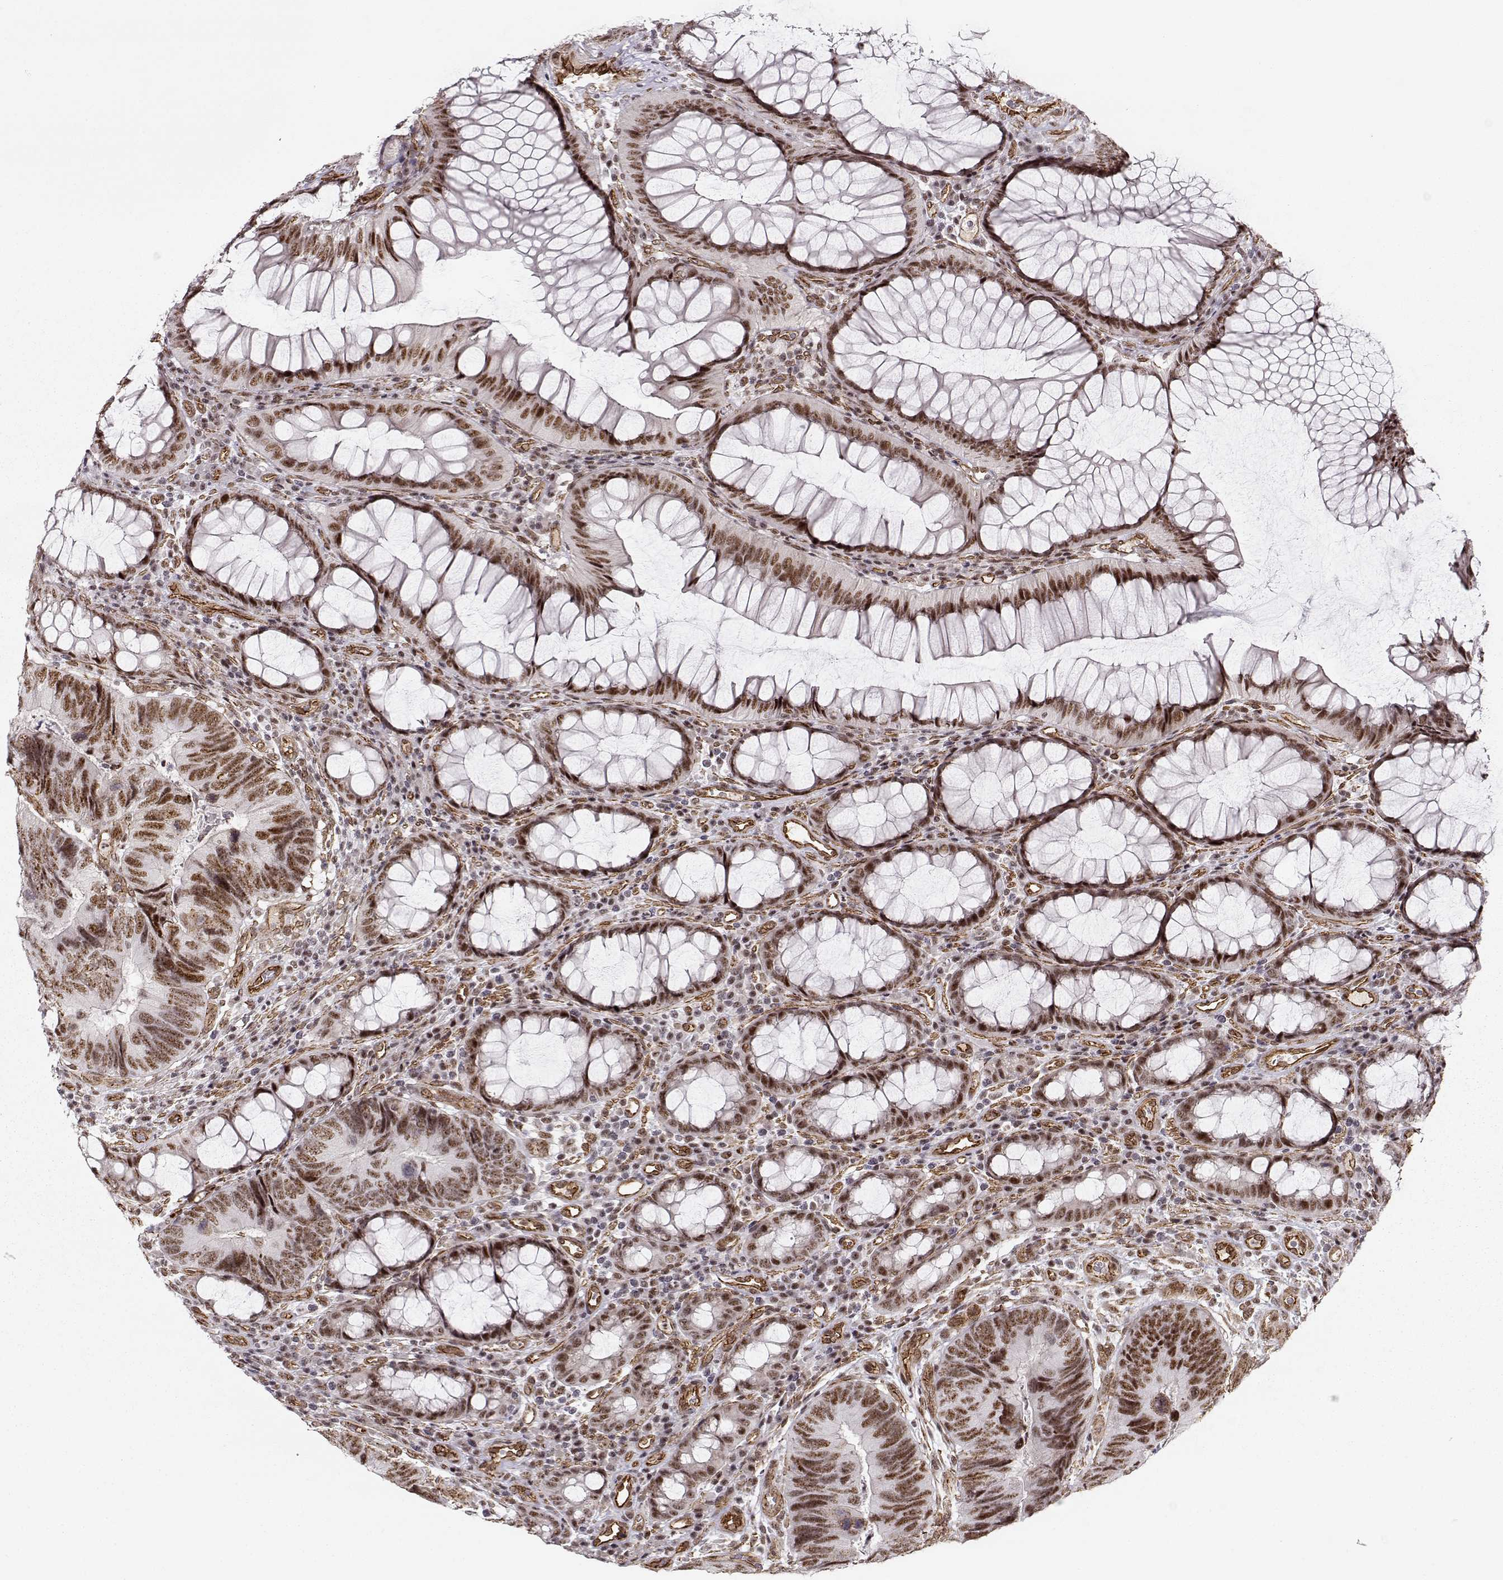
{"staining": {"intensity": "strong", "quantity": ">75%", "location": "nuclear"}, "tissue": "colorectal cancer", "cell_type": "Tumor cells", "image_type": "cancer", "snomed": [{"axis": "morphology", "description": "Adenocarcinoma, NOS"}, {"axis": "topography", "description": "Colon"}], "caption": "Immunohistochemical staining of human colorectal cancer shows high levels of strong nuclear protein positivity in about >75% of tumor cells. The protein is stained brown, and the nuclei are stained in blue (DAB IHC with brightfield microscopy, high magnification).", "gene": "CIR1", "patient": {"sex": "female", "age": 67}}